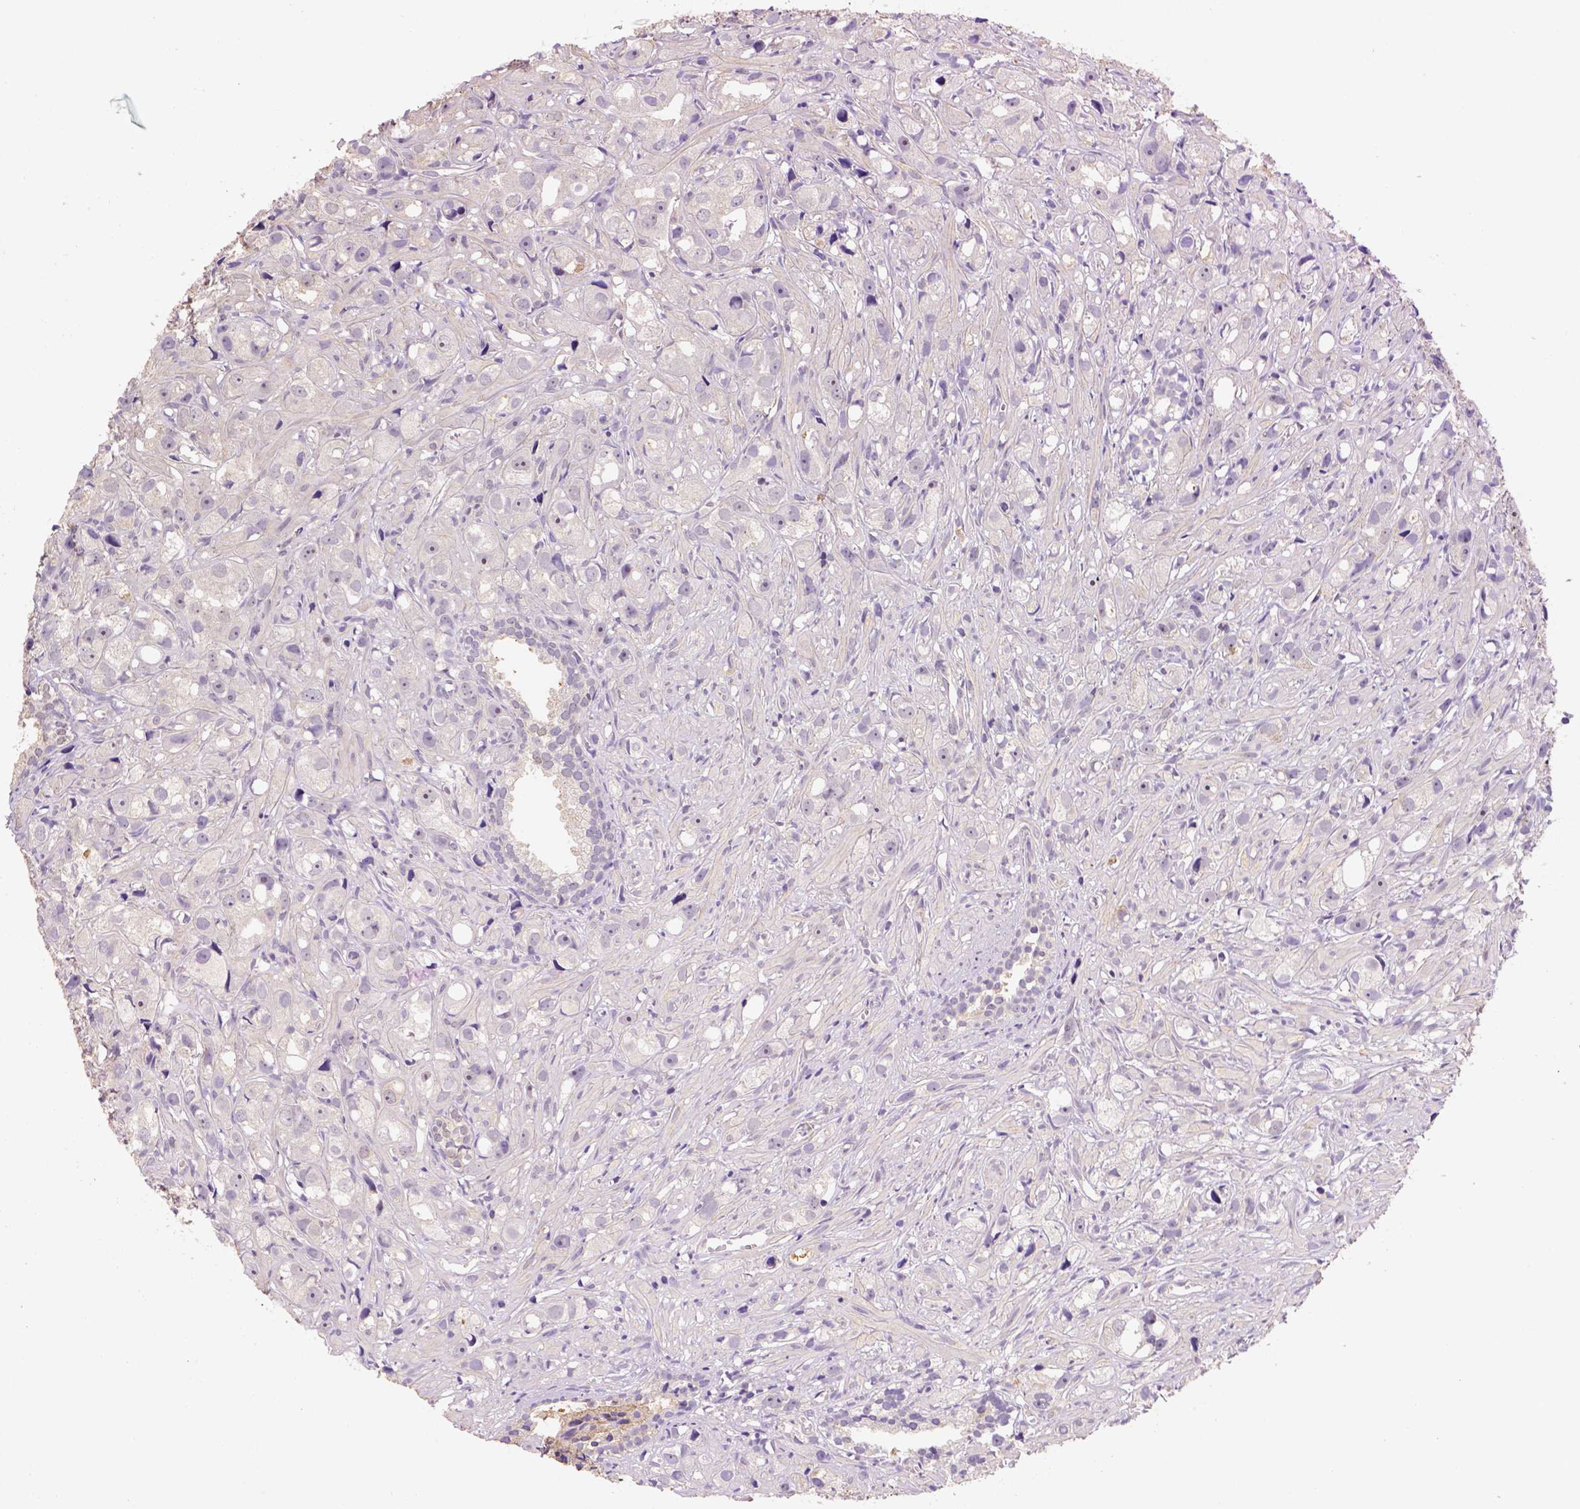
{"staining": {"intensity": "weak", "quantity": "25%-75%", "location": "cytoplasmic/membranous"}, "tissue": "prostate cancer", "cell_type": "Tumor cells", "image_type": "cancer", "snomed": [{"axis": "morphology", "description": "Adenocarcinoma, High grade"}, {"axis": "topography", "description": "Prostate"}], "caption": "Immunohistochemical staining of prostate cancer (high-grade adenocarcinoma) reveals weak cytoplasmic/membranous protein positivity in about 25%-75% of tumor cells.", "gene": "SCML4", "patient": {"sex": "male", "age": 75}}